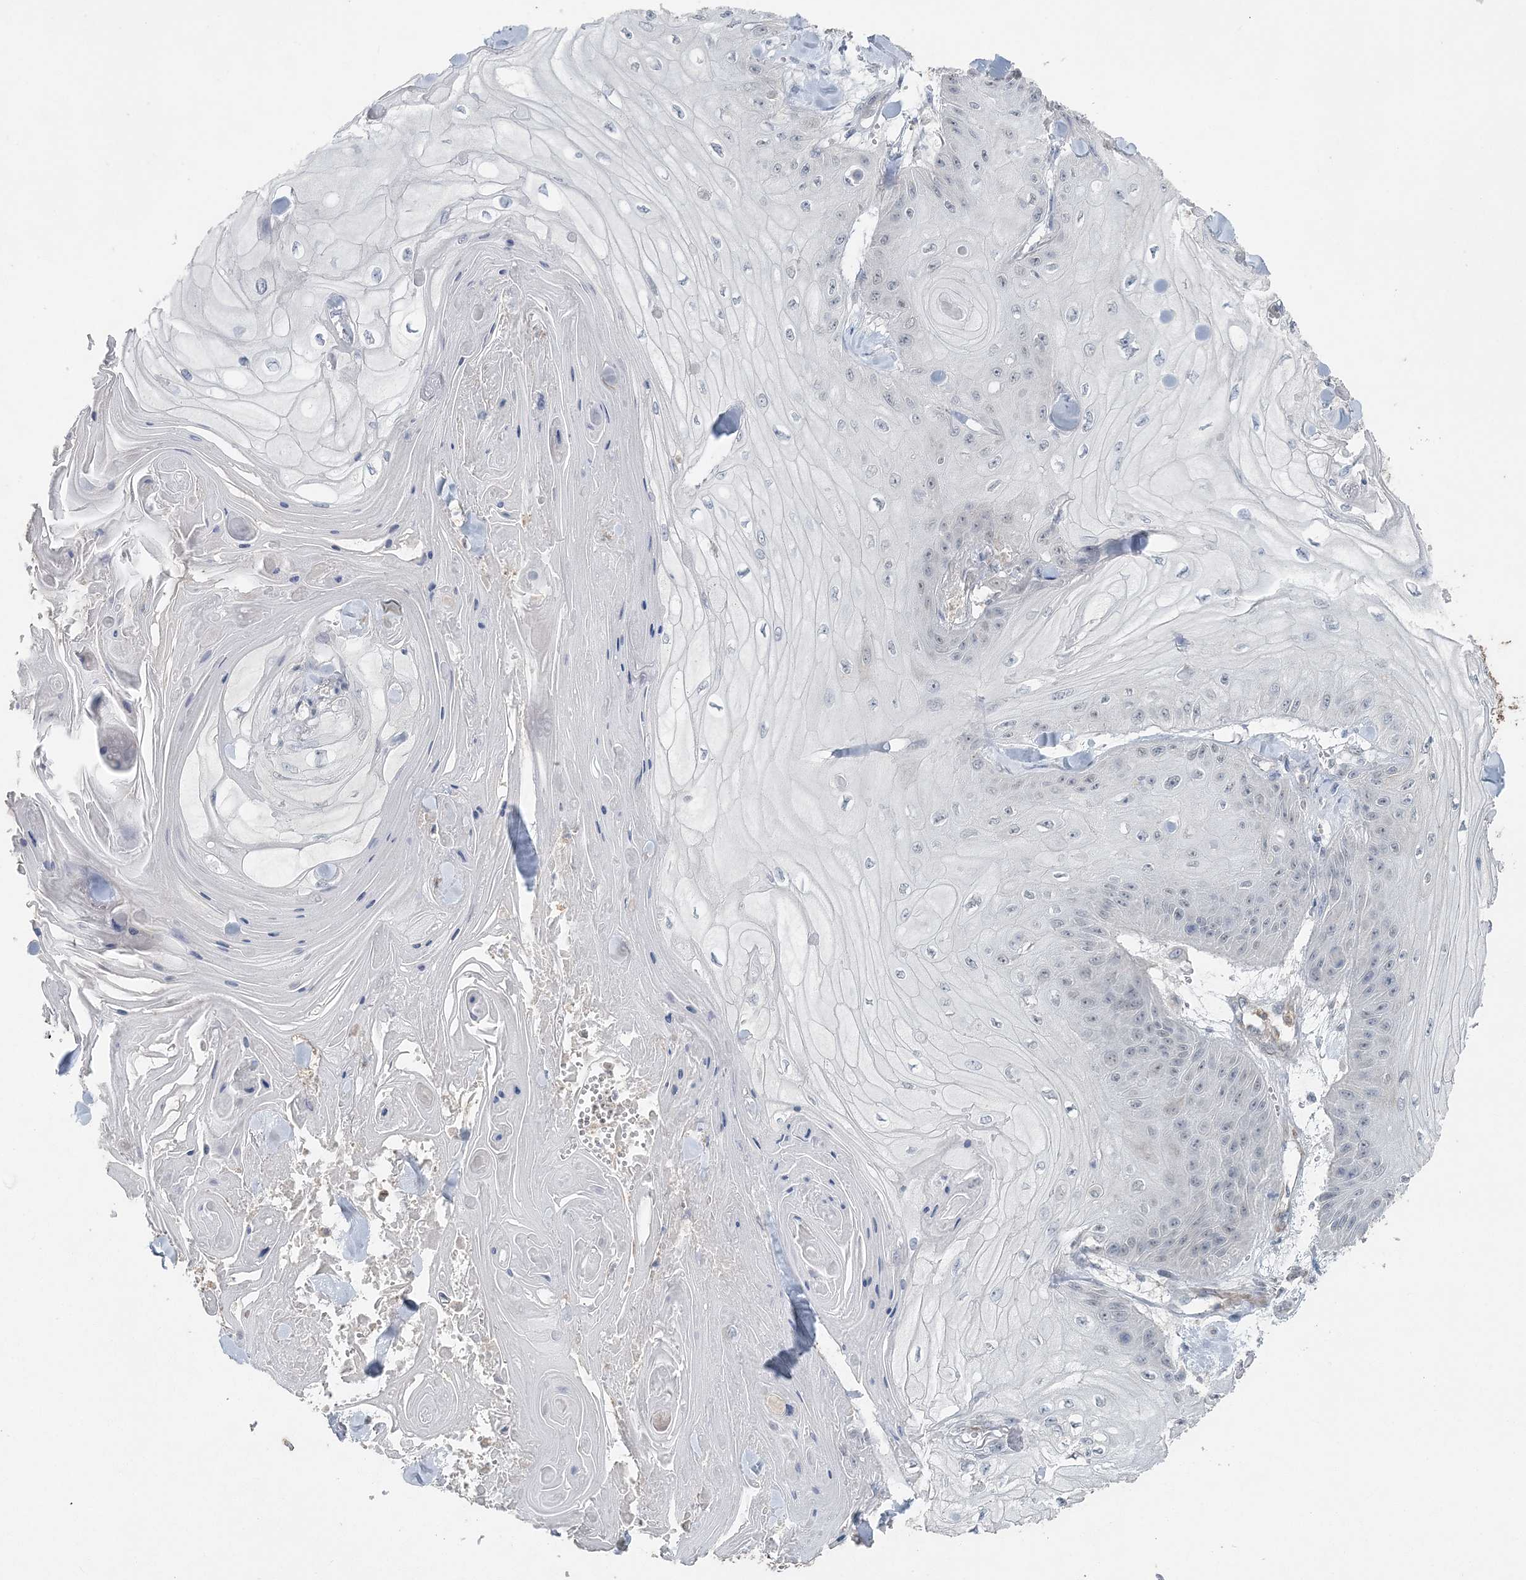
{"staining": {"intensity": "negative", "quantity": "none", "location": "none"}, "tissue": "skin cancer", "cell_type": "Tumor cells", "image_type": "cancer", "snomed": [{"axis": "morphology", "description": "Squamous cell carcinoma, NOS"}, {"axis": "topography", "description": "Skin"}], "caption": "DAB (3,3'-diaminobenzidine) immunohistochemical staining of human skin cancer shows no significant expression in tumor cells.", "gene": "UIMC1", "patient": {"sex": "male", "age": 74}}